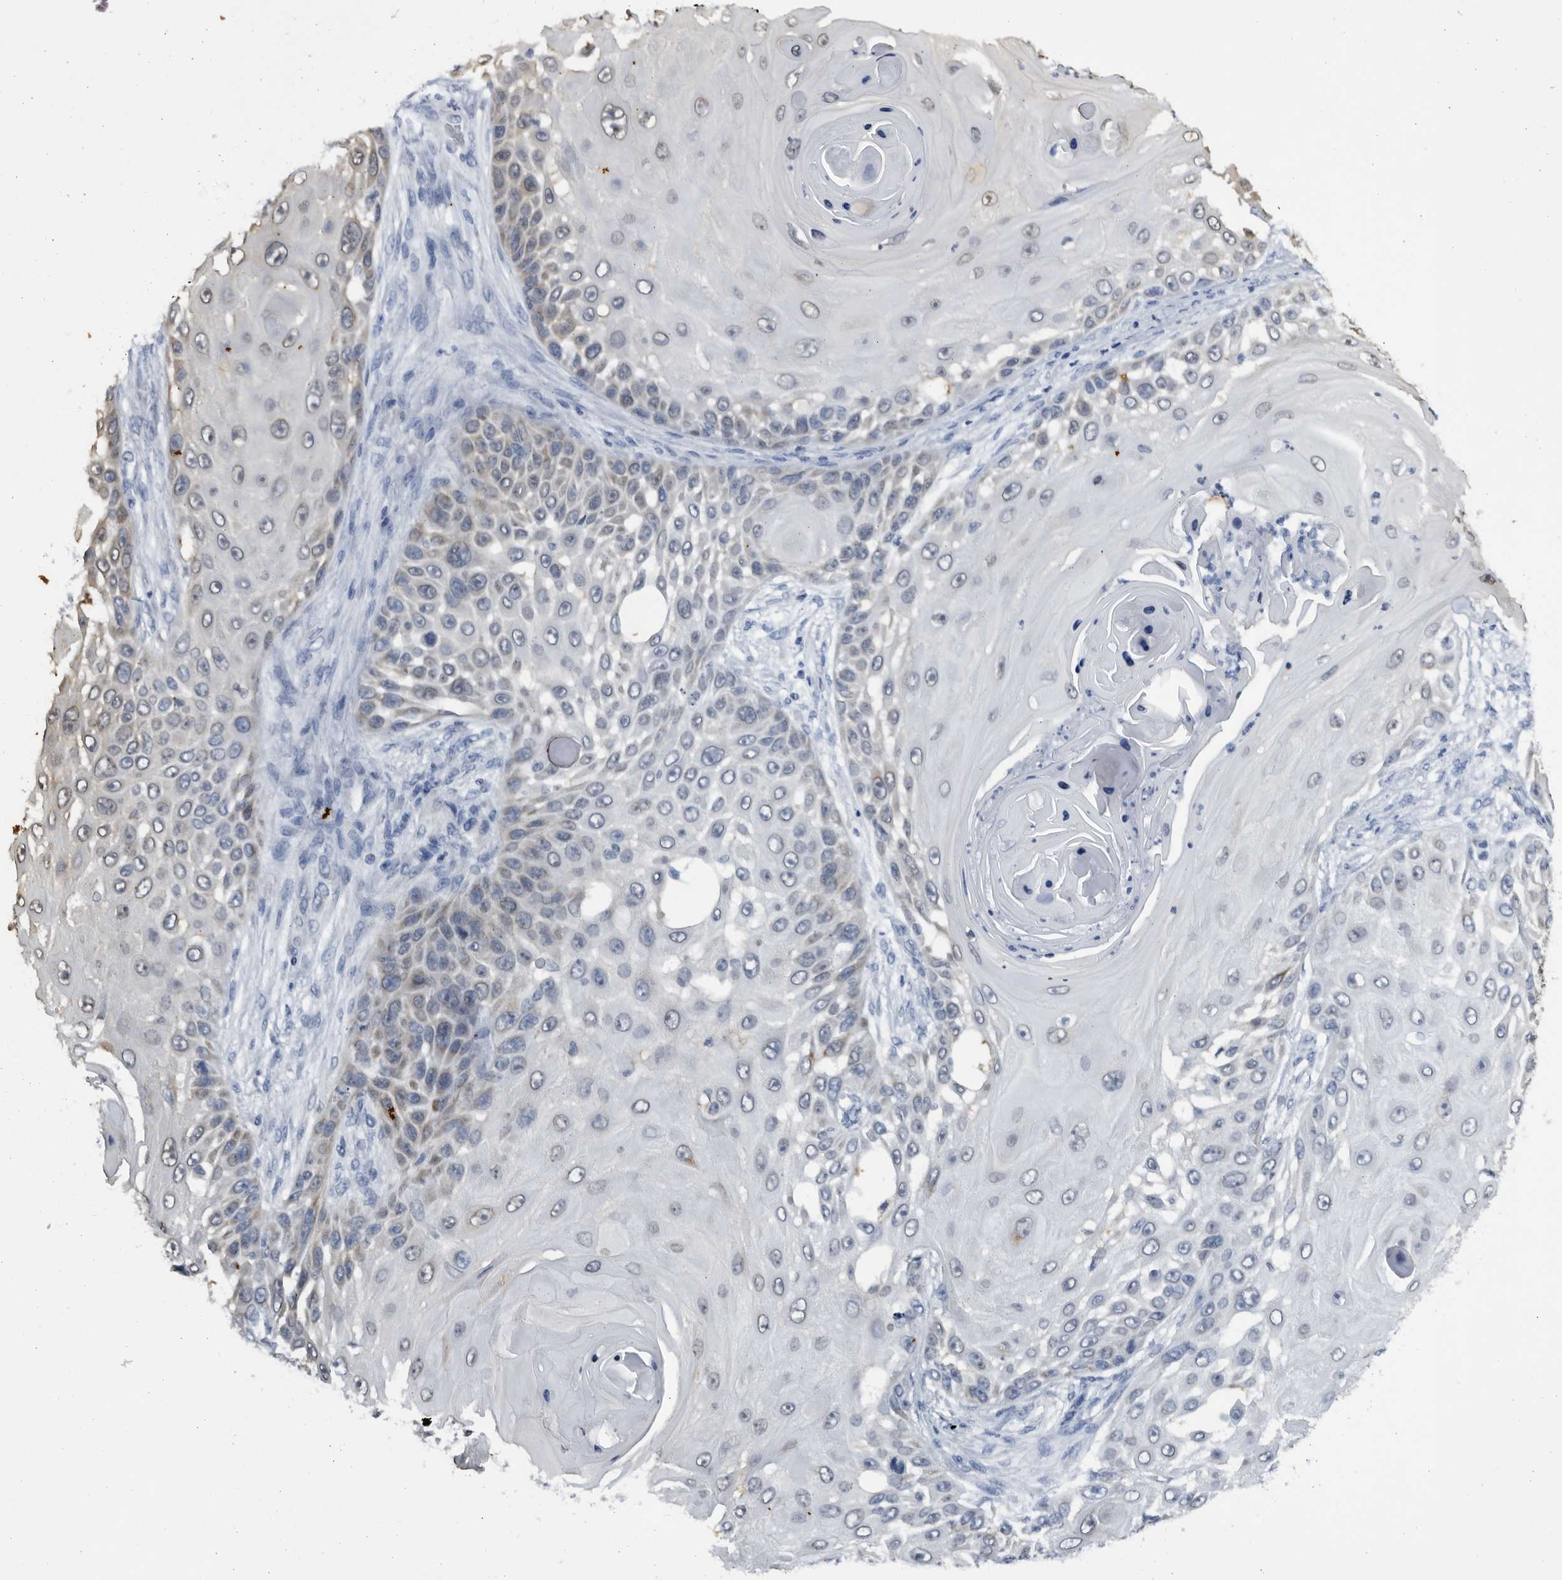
{"staining": {"intensity": "weak", "quantity": "<25%", "location": "cytoplasmic/membranous"}, "tissue": "skin cancer", "cell_type": "Tumor cells", "image_type": "cancer", "snomed": [{"axis": "morphology", "description": "Squamous cell carcinoma, NOS"}, {"axis": "topography", "description": "Skin"}], "caption": "Human skin cancer stained for a protein using IHC displays no staining in tumor cells.", "gene": "SLC25A22", "patient": {"sex": "female", "age": 44}}